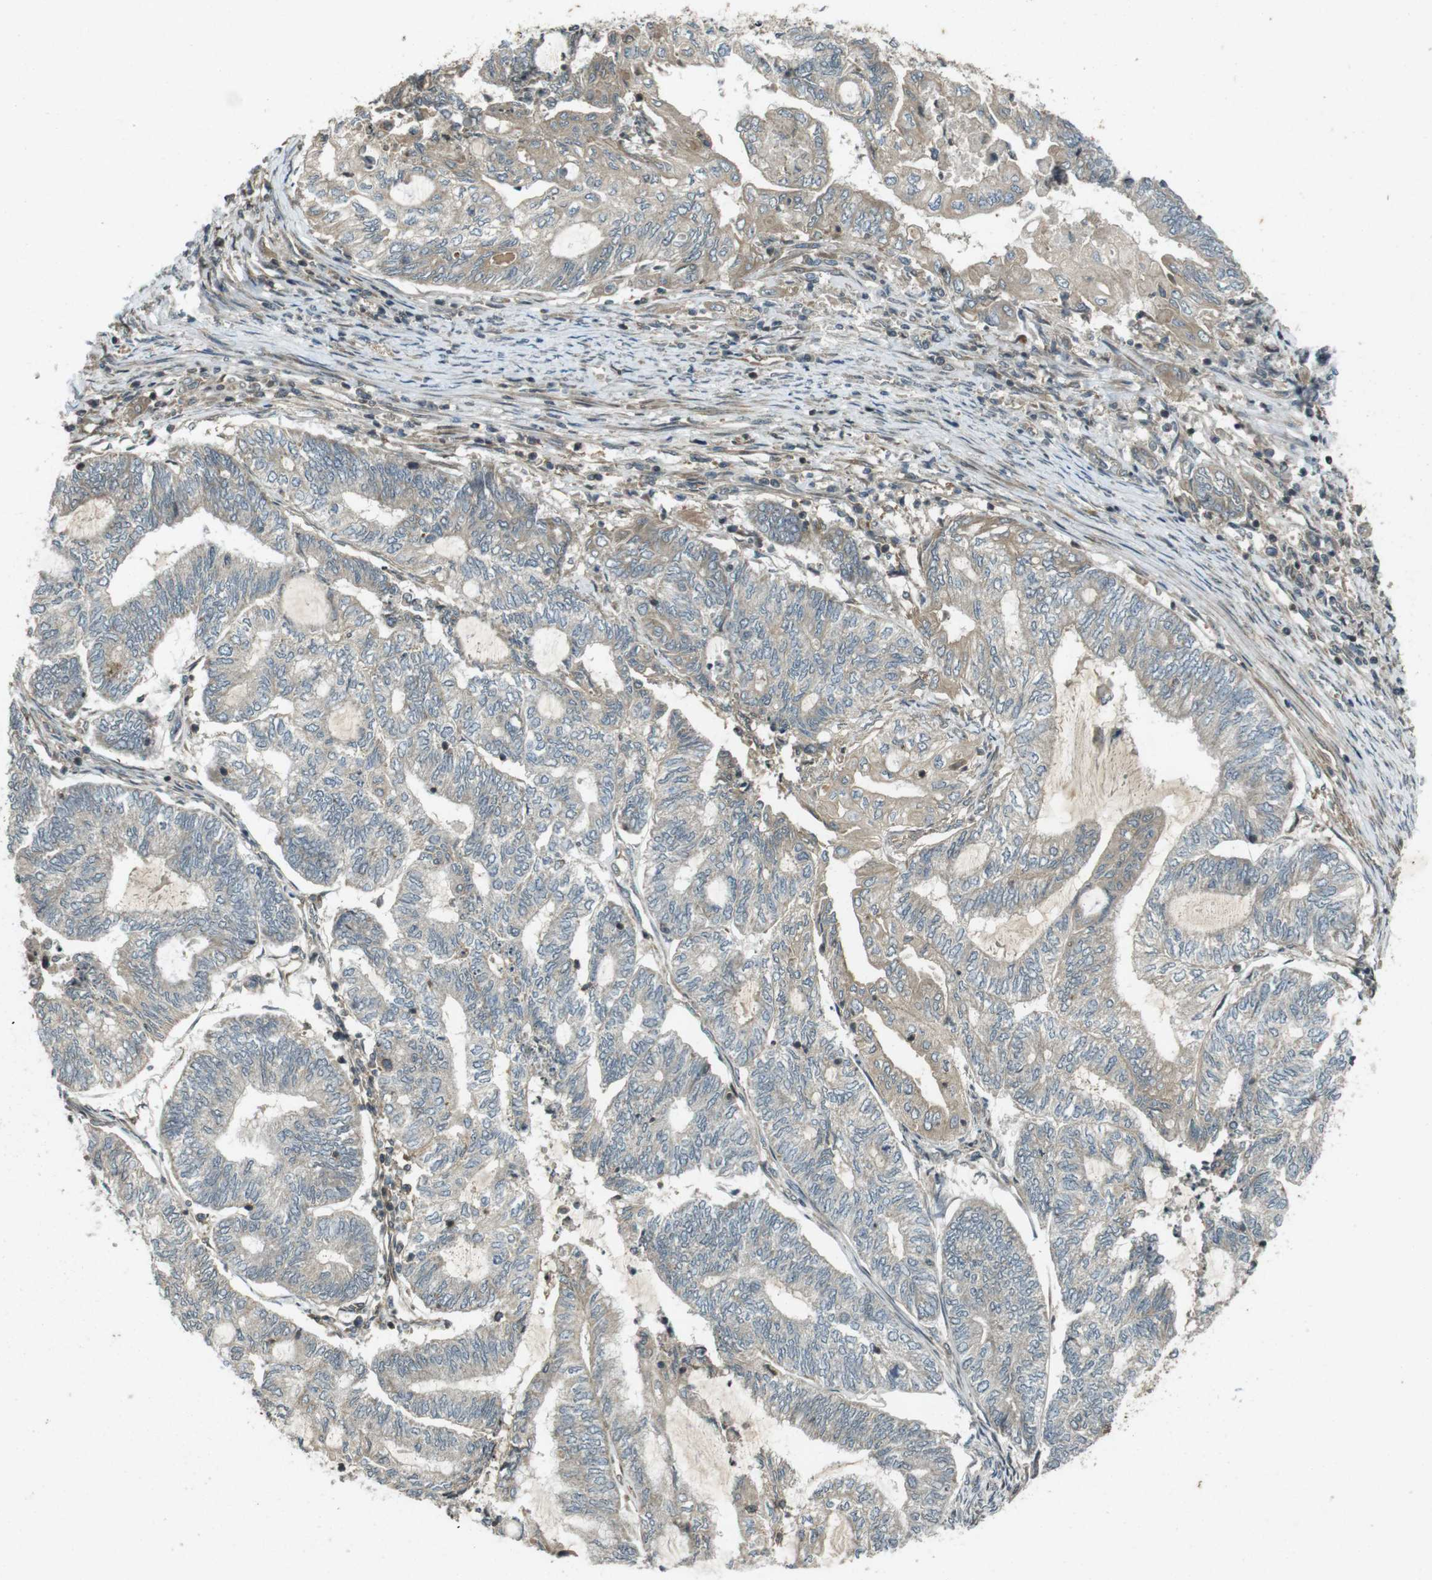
{"staining": {"intensity": "weak", "quantity": "<25%", "location": "cytoplasmic/membranous"}, "tissue": "endometrial cancer", "cell_type": "Tumor cells", "image_type": "cancer", "snomed": [{"axis": "morphology", "description": "Adenocarcinoma, NOS"}, {"axis": "topography", "description": "Uterus"}, {"axis": "topography", "description": "Endometrium"}], "caption": "The IHC histopathology image has no significant staining in tumor cells of adenocarcinoma (endometrial) tissue.", "gene": "ZYX", "patient": {"sex": "female", "age": 70}}